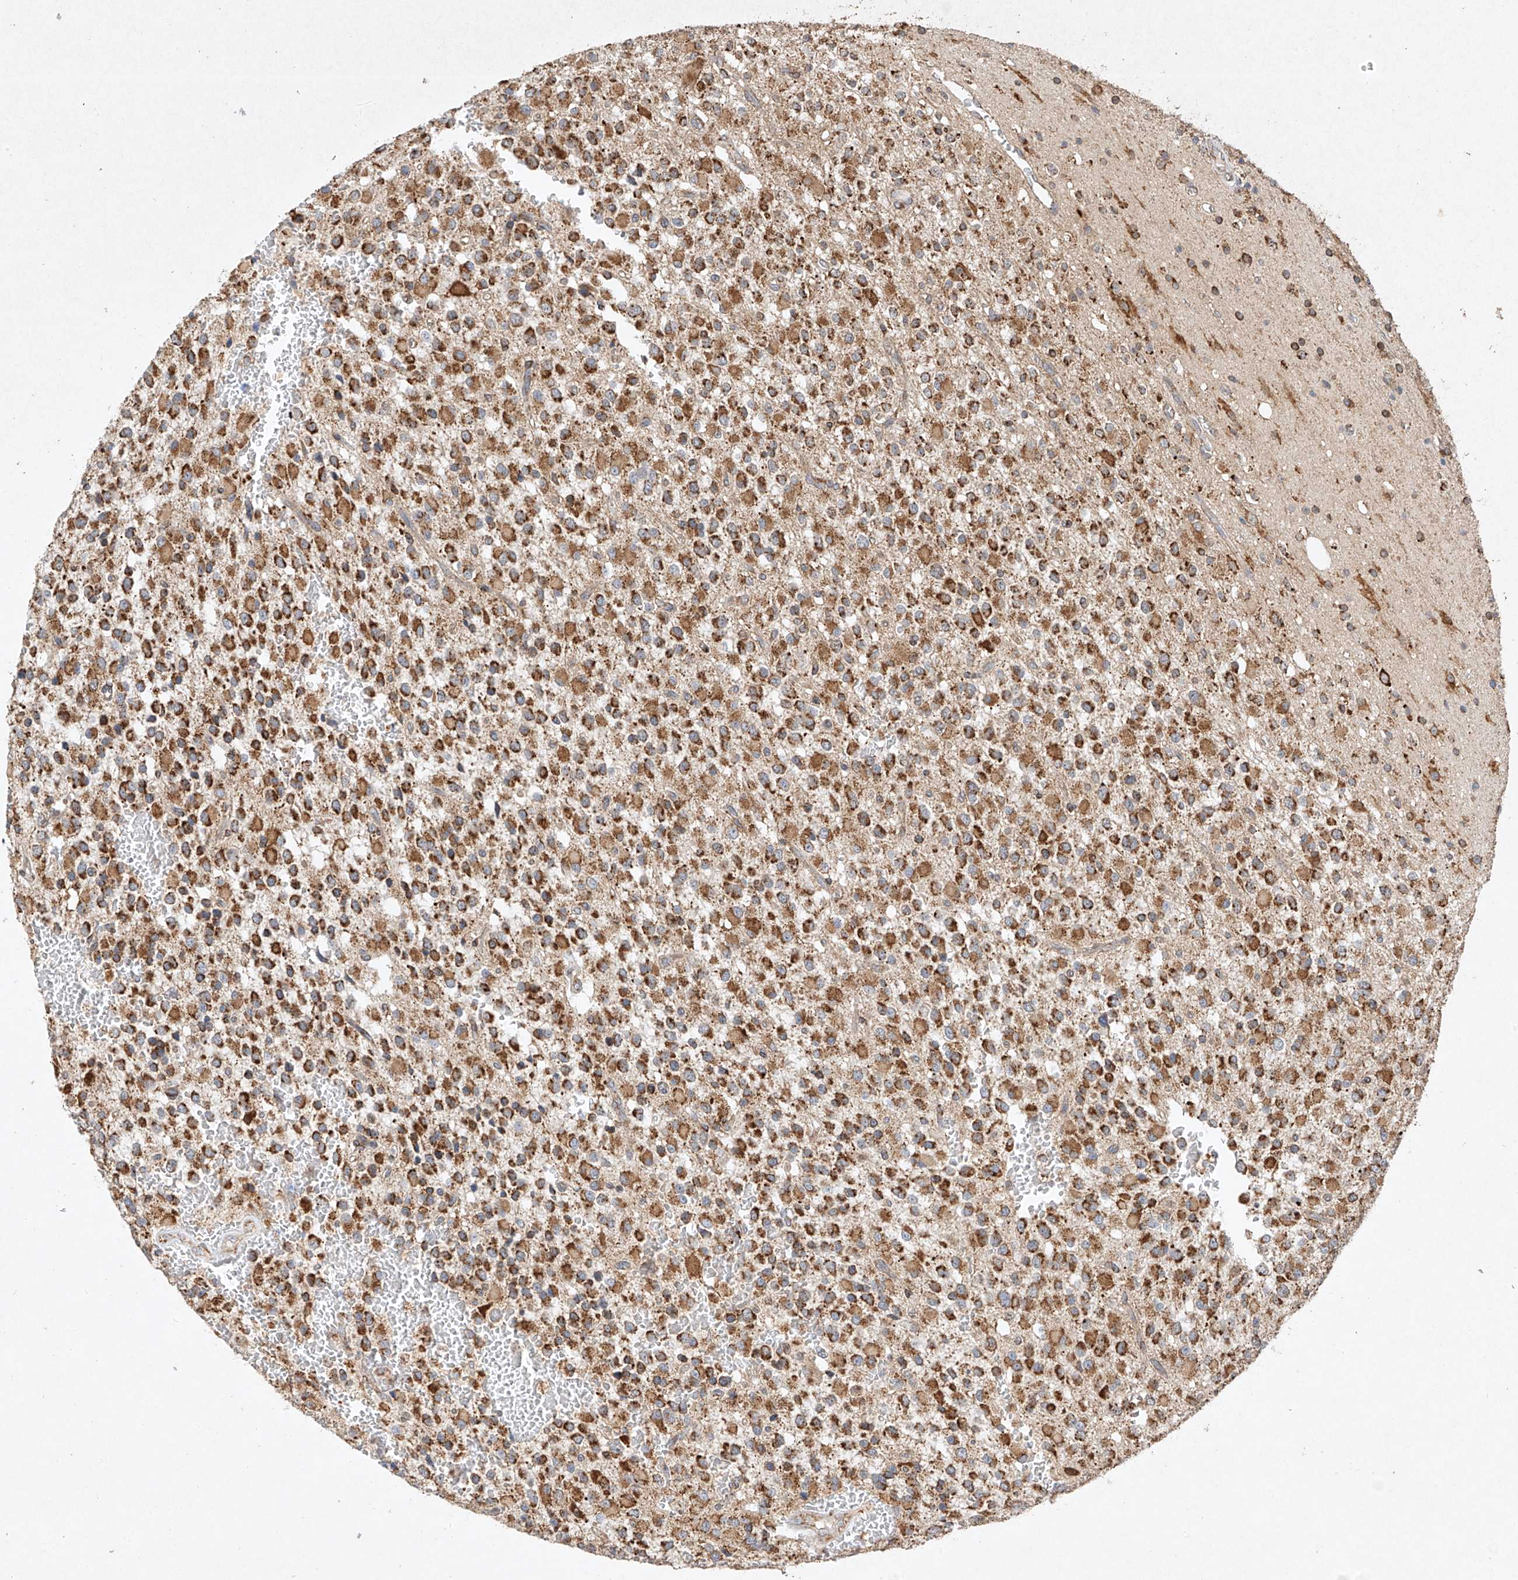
{"staining": {"intensity": "strong", "quantity": ">75%", "location": "cytoplasmic/membranous"}, "tissue": "glioma", "cell_type": "Tumor cells", "image_type": "cancer", "snomed": [{"axis": "morphology", "description": "Glioma, malignant, High grade"}, {"axis": "topography", "description": "Brain"}], "caption": "A brown stain labels strong cytoplasmic/membranous positivity of a protein in human malignant glioma (high-grade) tumor cells.", "gene": "SEMA3B", "patient": {"sex": "male", "age": 34}}